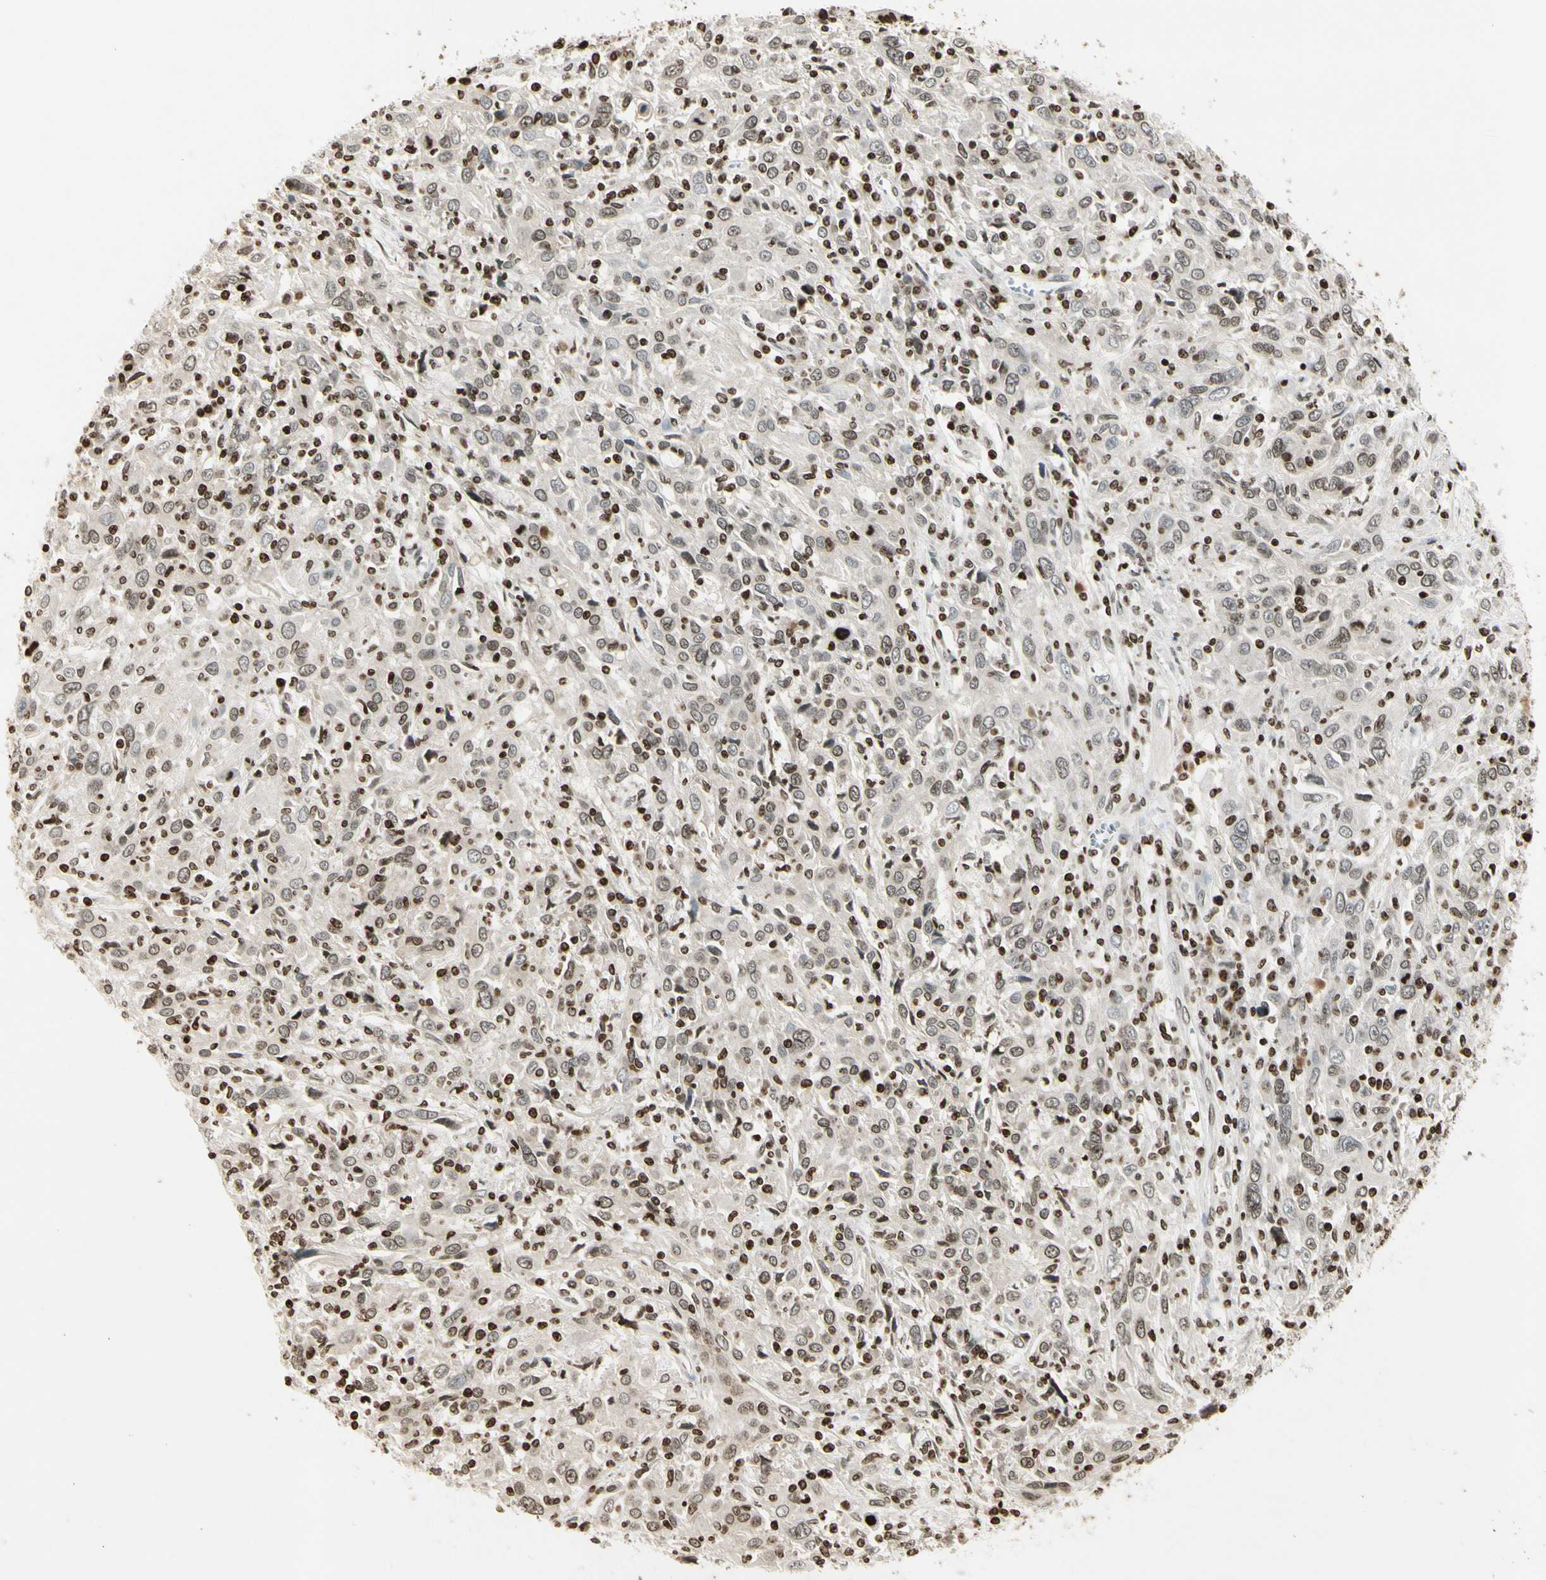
{"staining": {"intensity": "weak", "quantity": "25%-75%", "location": "nuclear"}, "tissue": "cervical cancer", "cell_type": "Tumor cells", "image_type": "cancer", "snomed": [{"axis": "morphology", "description": "Squamous cell carcinoma, NOS"}, {"axis": "topography", "description": "Cervix"}], "caption": "Immunohistochemistry (IHC) of human cervical squamous cell carcinoma reveals low levels of weak nuclear expression in about 25%-75% of tumor cells.", "gene": "RORA", "patient": {"sex": "female", "age": 46}}